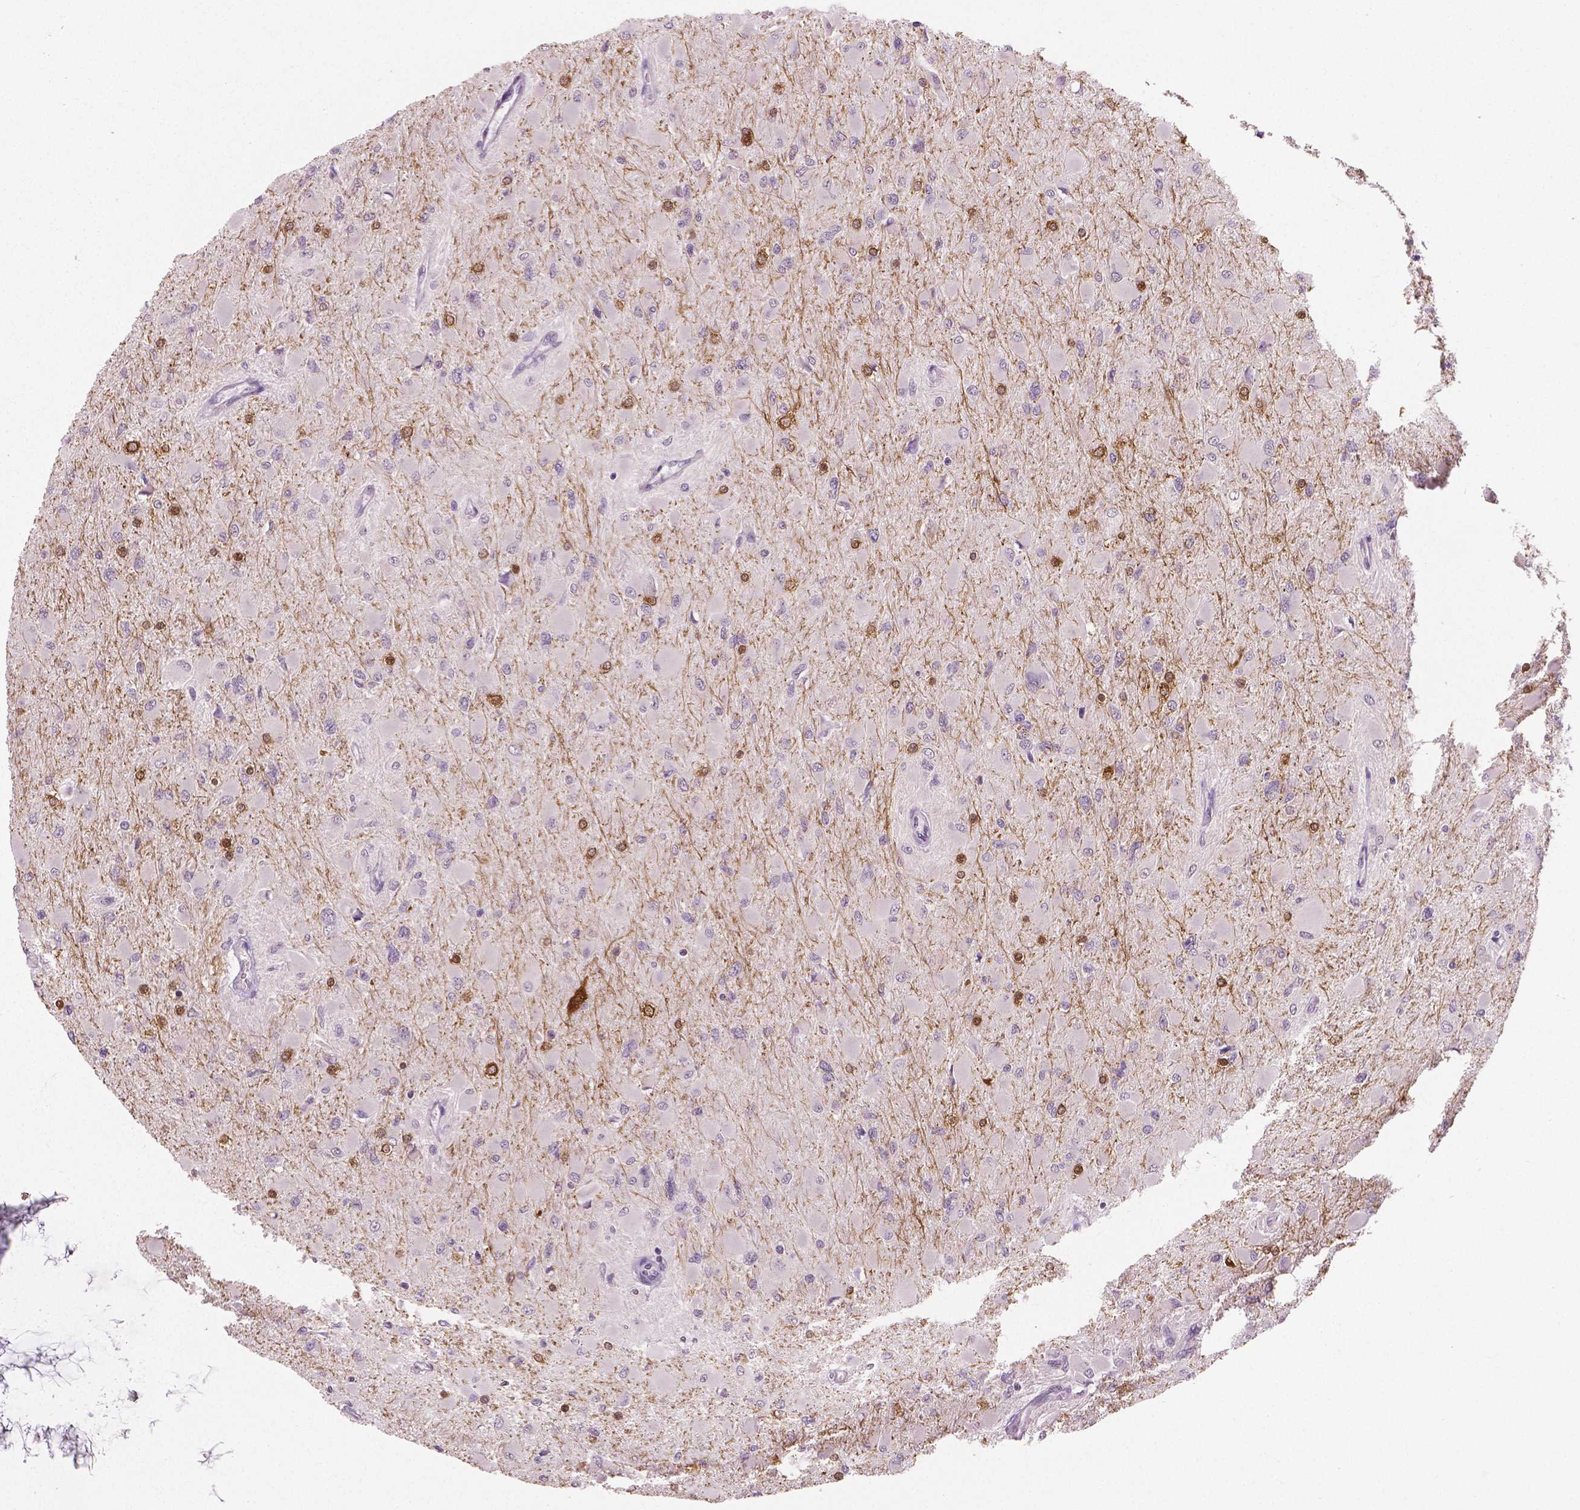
{"staining": {"intensity": "moderate", "quantity": "25%-75%", "location": "cytoplasmic/membranous,nuclear"}, "tissue": "glioma", "cell_type": "Tumor cells", "image_type": "cancer", "snomed": [{"axis": "morphology", "description": "Glioma, malignant, High grade"}, {"axis": "topography", "description": "Cerebral cortex"}], "caption": "Glioma was stained to show a protein in brown. There is medium levels of moderate cytoplasmic/membranous and nuclear positivity in approximately 25%-75% of tumor cells. The staining was performed using DAB (3,3'-diaminobenzidine) to visualize the protein expression in brown, while the nuclei were stained in blue with hematoxylin (Magnification: 20x).", "gene": "NECAB1", "patient": {"sex": "female", "age": 36}}